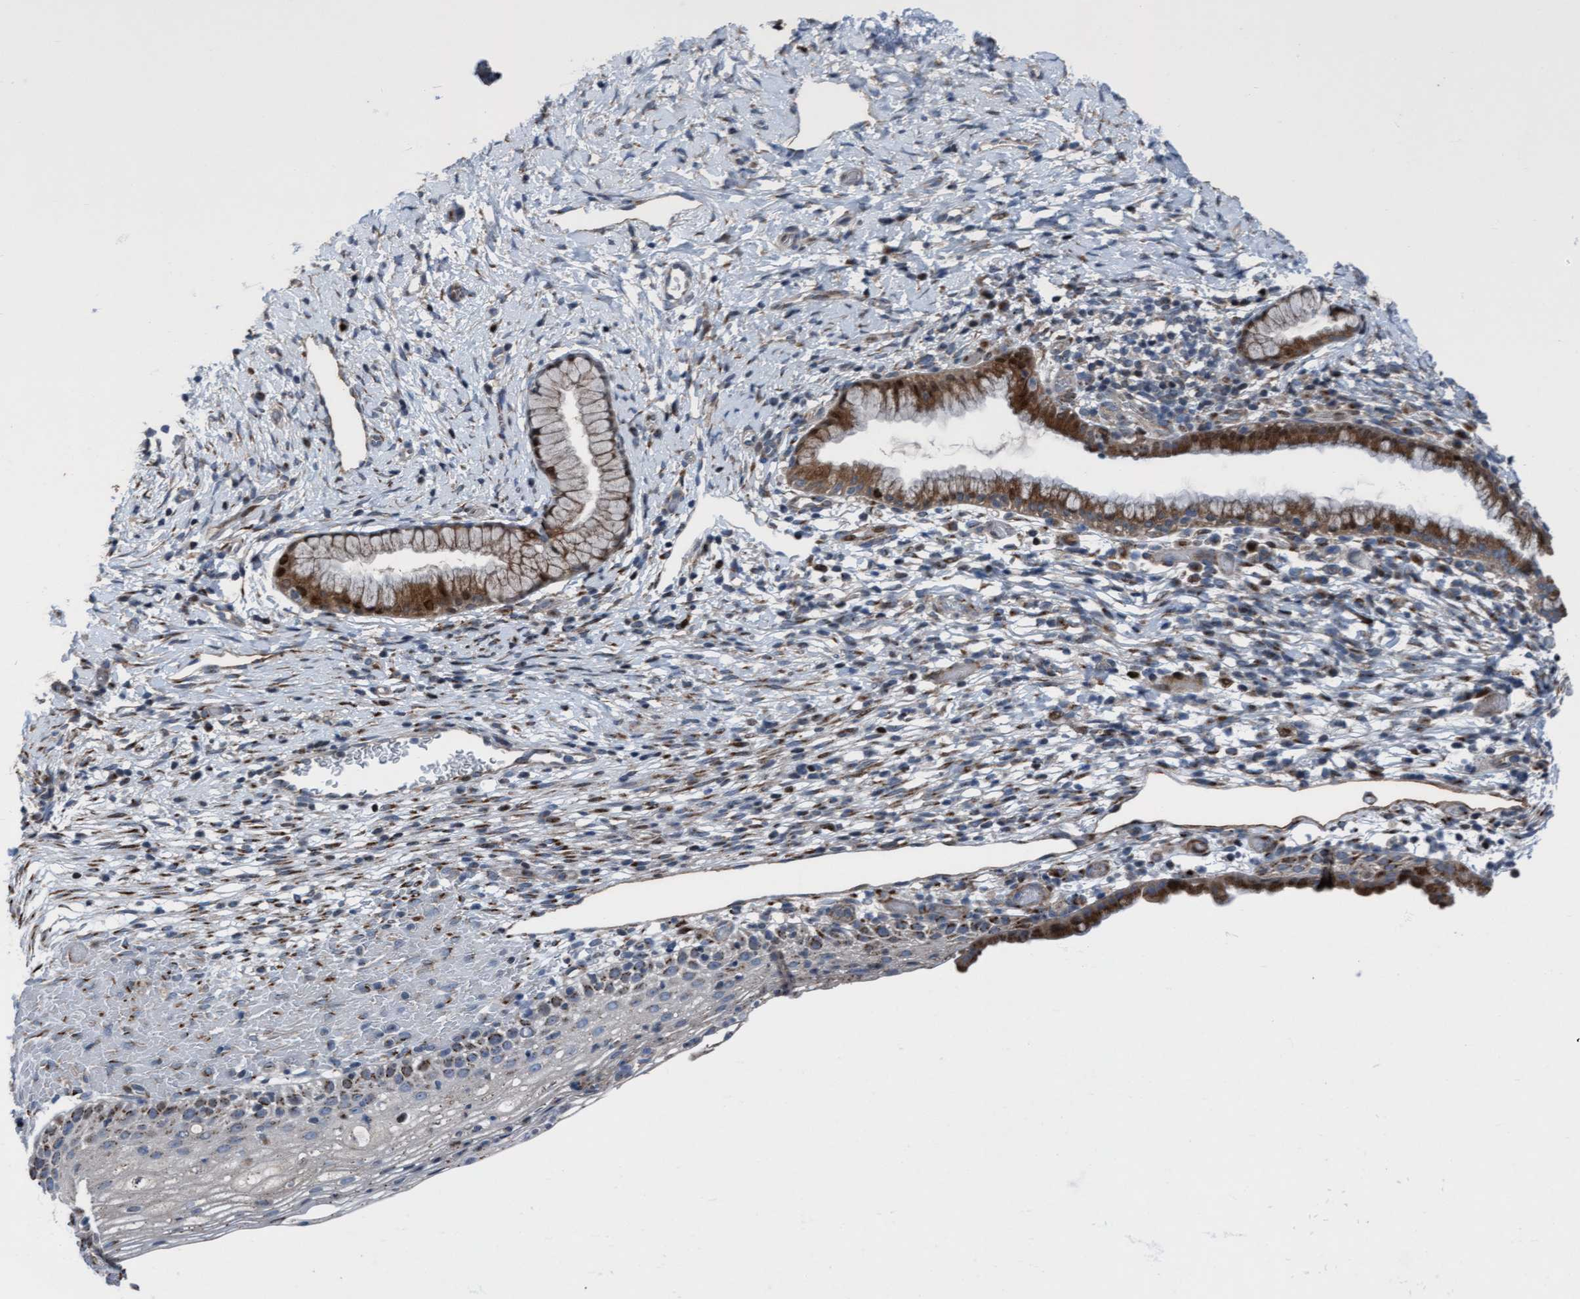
{"staining": {"intensity": "moderate", "quantity": ">75%", "location": "cytoplasmic/membranous,nuclear"}, "tissue": "cervix", "cell_type": "Glandular cells", "image_type": "normal", "snomed": [{"axis": "morphology", "description": "Normal tissue, NOS"}, {"axis": "topography", "description": "Cervix"}], "caption": "This image displays IHC staining of normal human cervix, with medium moderate cytoplasmic/membranous,nuclear positivity in about >75% of glandular cells.", "gene": "KLHL26", "patient": {"sex": "female", "age": 72}}